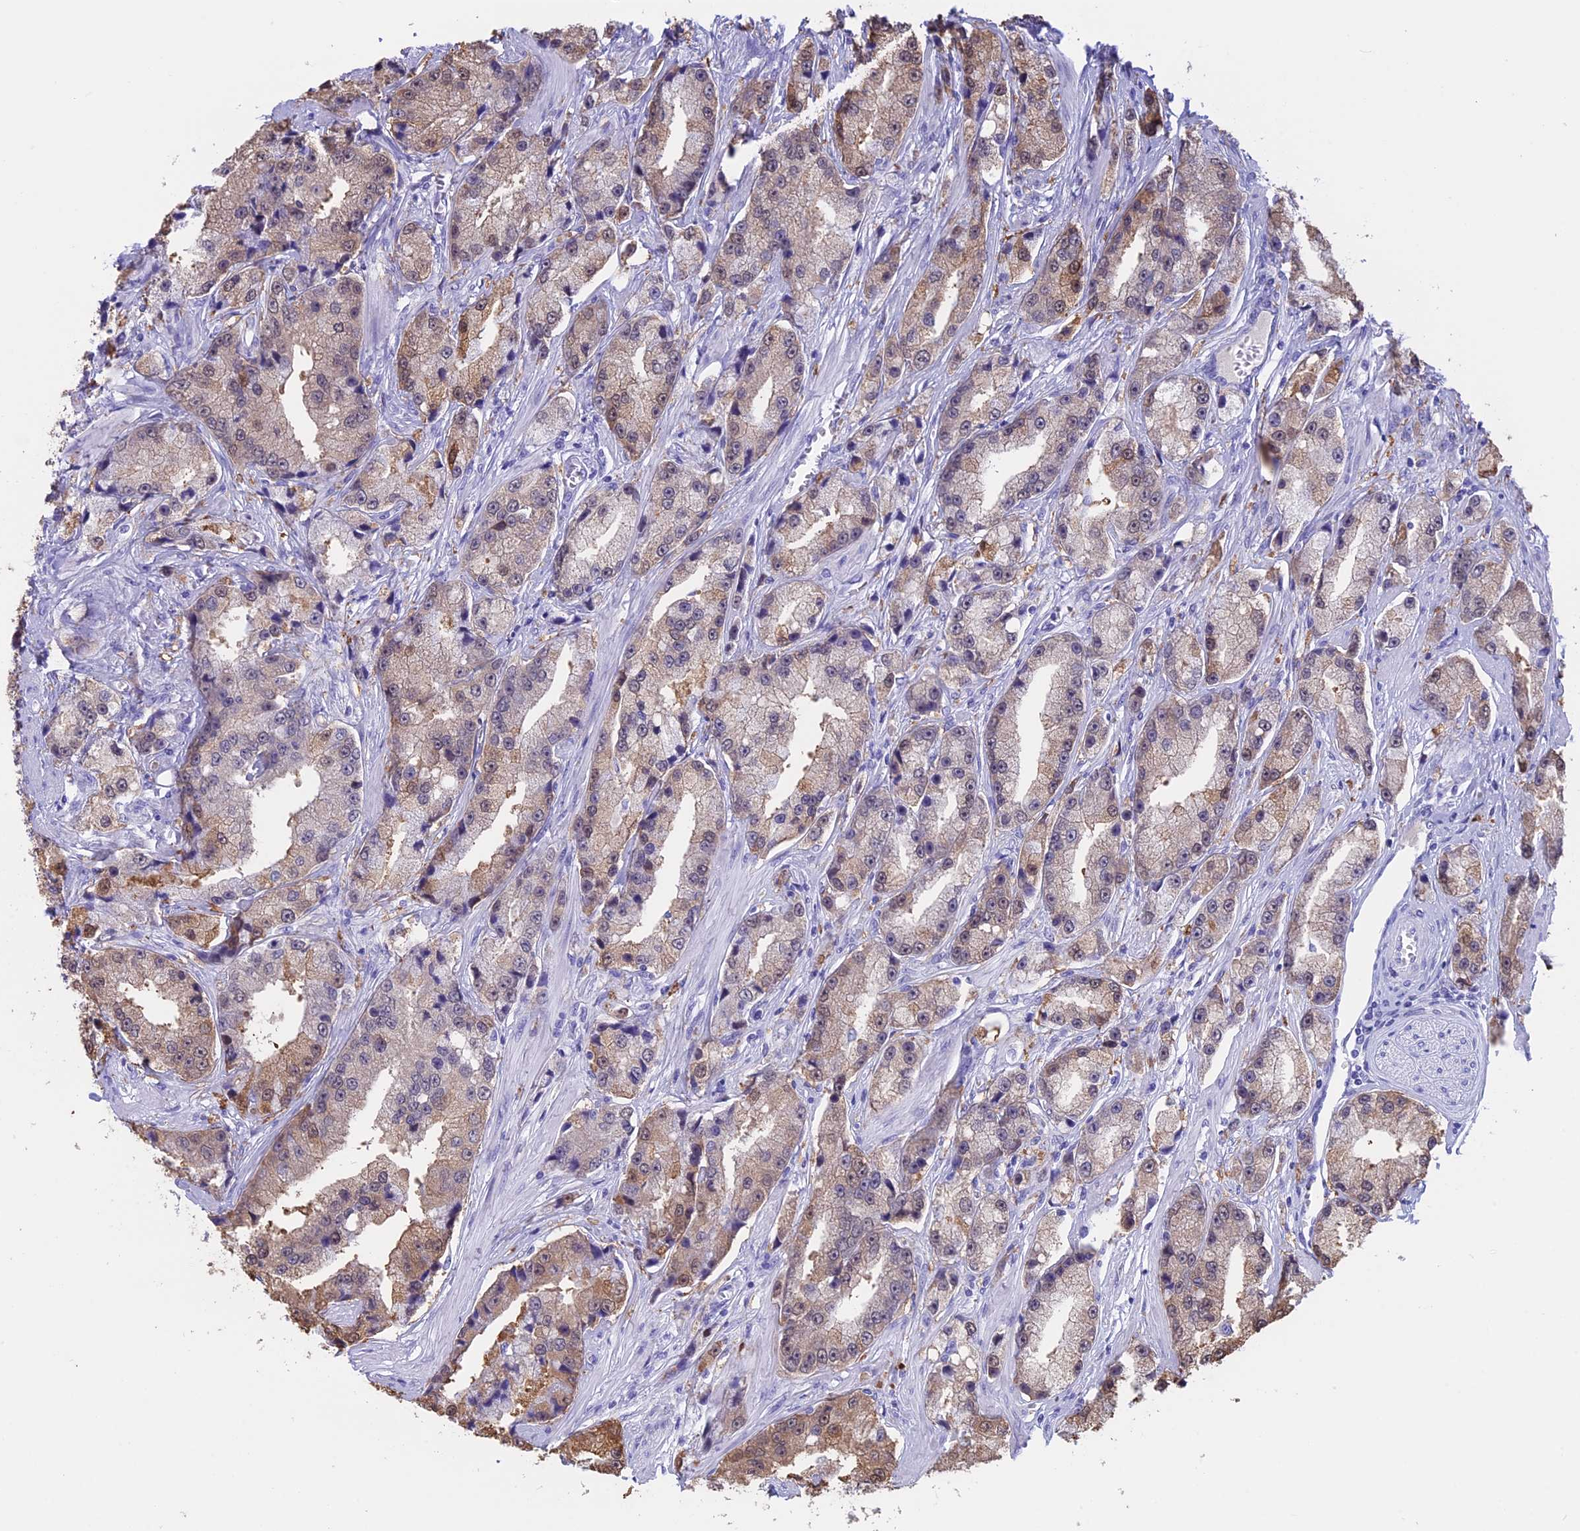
{"staining": {"intensity": "weak", "quantity": "25%-75%", "location": "cytoplasmic/membranous"}, "tissue": "prostate cancer", "cell_type": "Tumor cells", "image_type": "cancer", "snomed": [{"axis": "morphology", "description": "Adenocarcinoma, High grade"}, {"axis": "topography", "description": "Prostate"}], "caption": "Prostate cancer stained with a brown dye demonstrates weak cytoplasmic/membranous positive positivity in approximately 25%-75% of tumor cells.", "gene": "LHFPL2", "patient": {"sex": "male", "age": 74}}